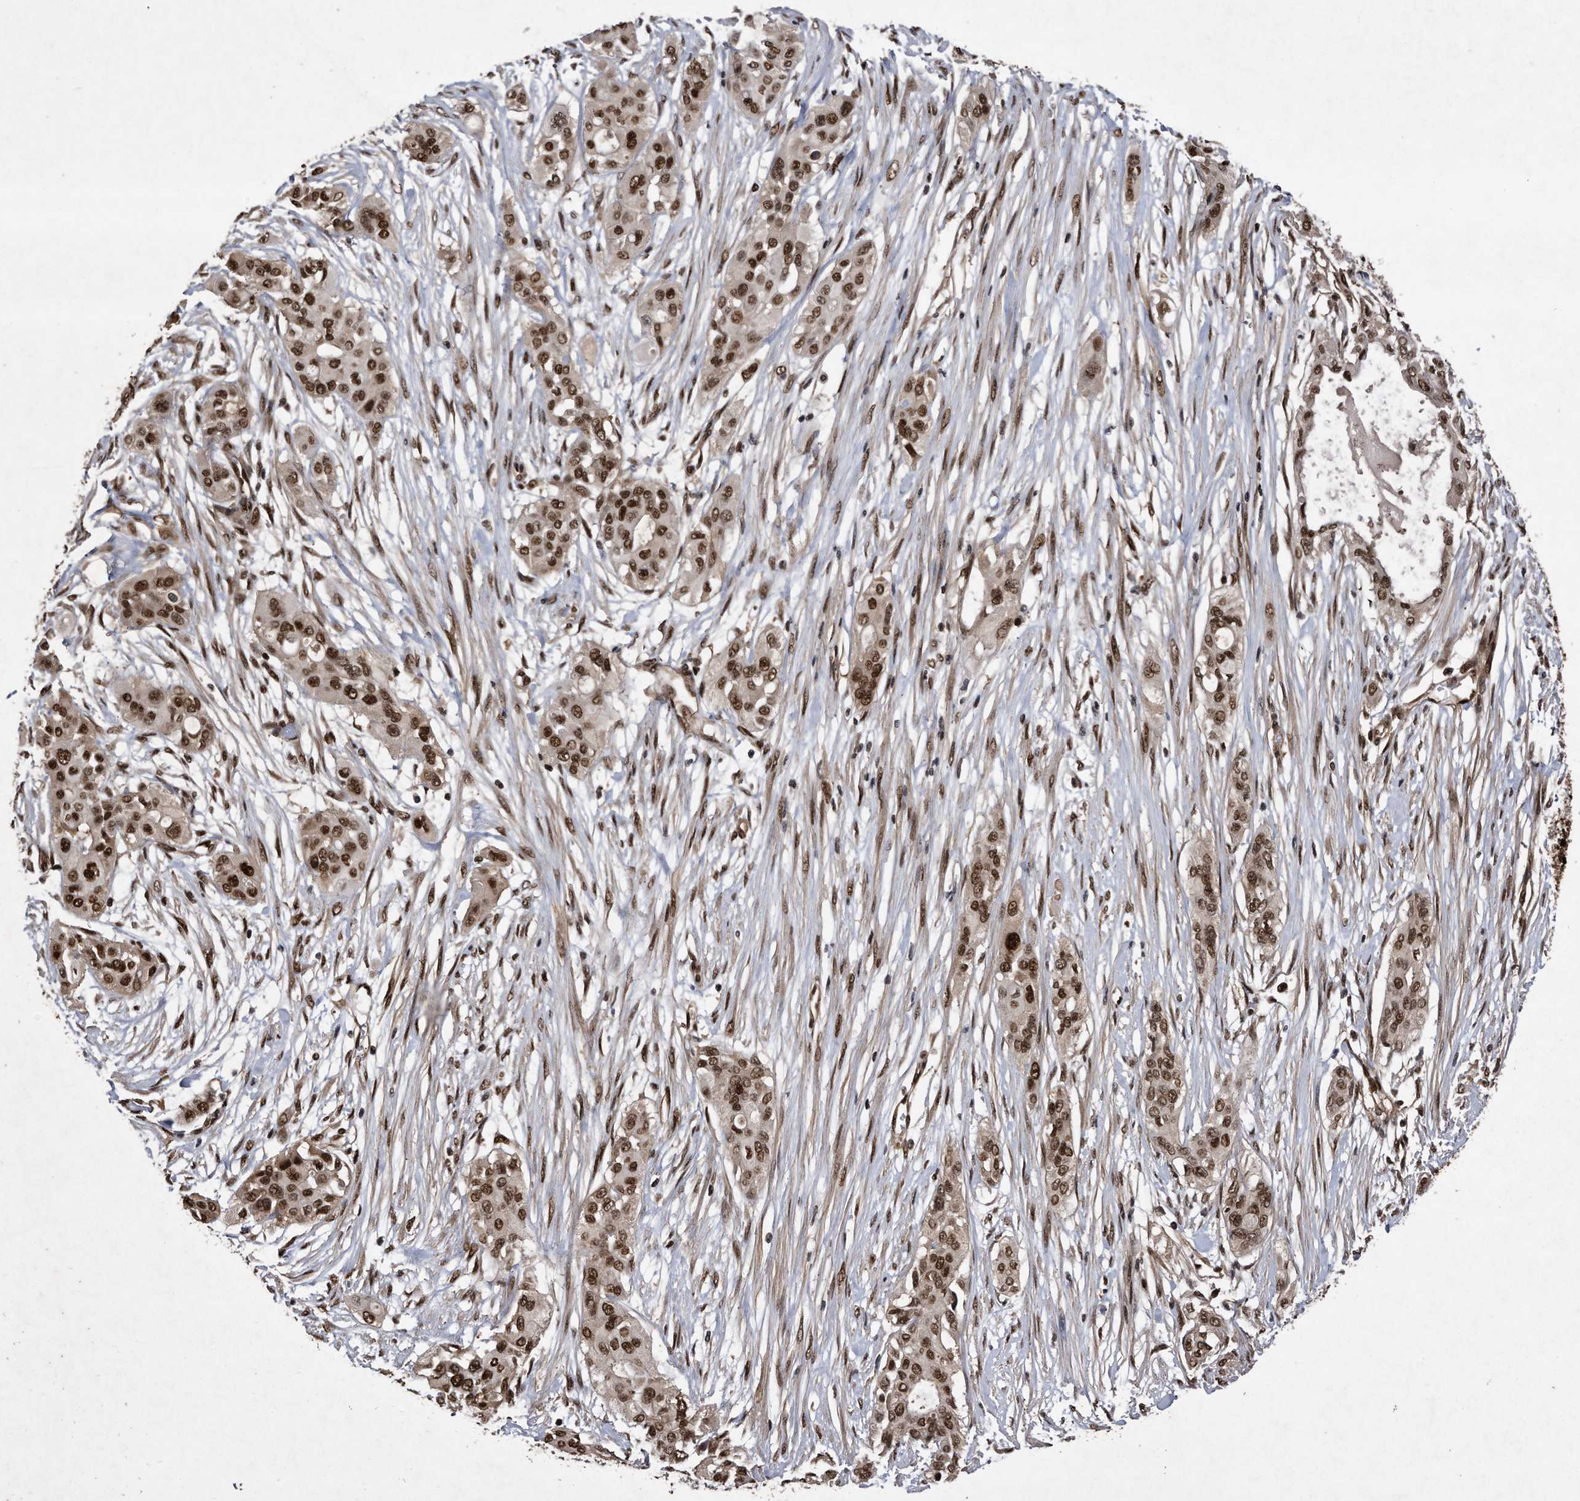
{"staining": {"intensity": "moderate", "quantity": ">75%", "location": "nuclear"}, "tissue": "pancreatic cancer", "cell_type": "Tumor cells", "image_type": "cancer", "snomed": [{"axis": "morphology", "description": "Adenocarcinoma, NOS"}, {"axis": "topography", "description": "Pancreas"}], "caption": "A brown stain highlights moderate nuclear positivity of a protein in human adenocarcinoma (pancreatic) tumor cells.", "gene": "RAD23B", "patient": {"sex": "female", "age": 60}}